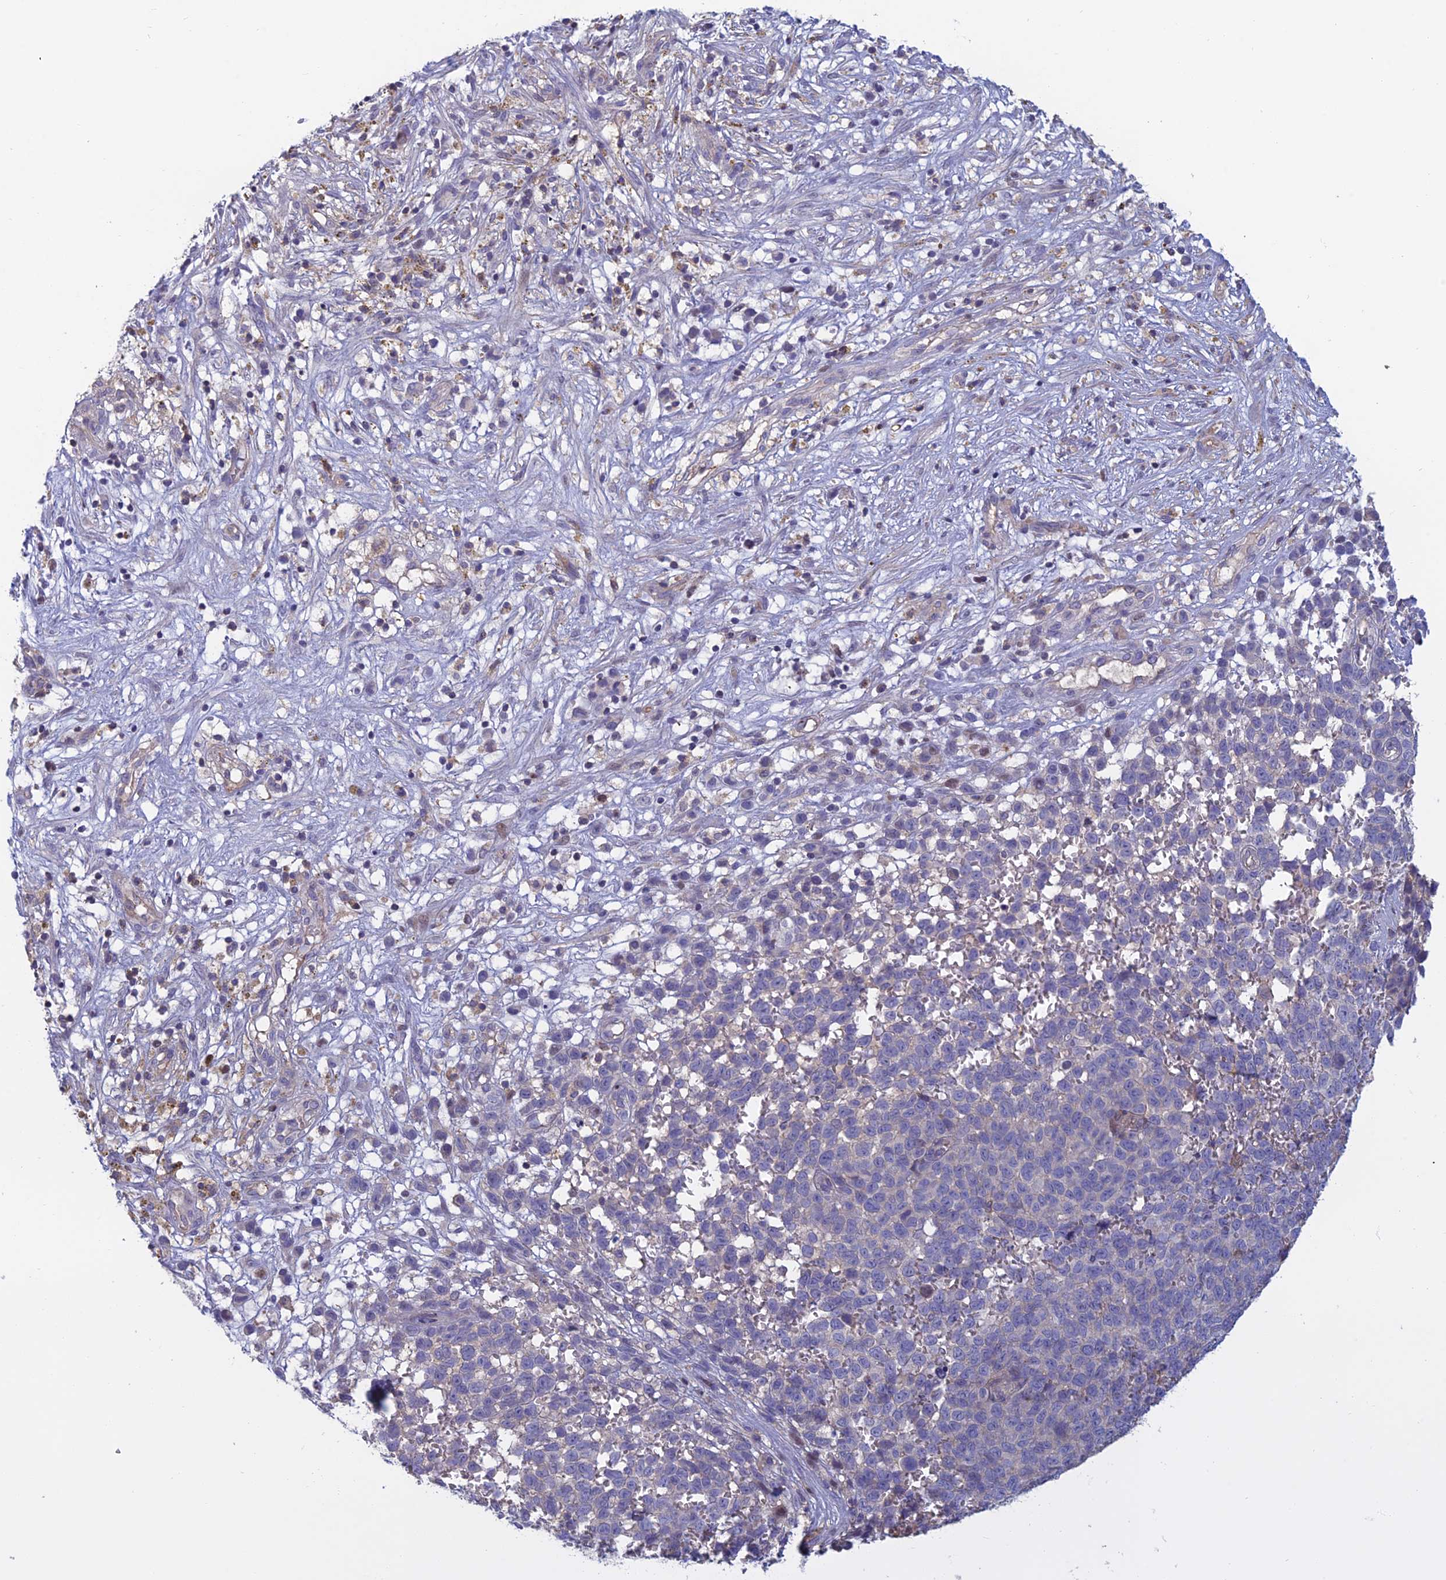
{"staining": {"intensity": "negative", "quantity": "none", "location": "none"}, "tissue": "melanoma", "cell_type": "Tumor cells", "image_type": "cancer", "snomed": [{"axis": "morphology", "description": "Malignant melanoma, NOS"}, {"axis": "topography", "description": "Nose, NOS"}], "caption": "Image shows no protein staining in tumor cells of malignant melanoma tissue.", "gene": "C15orf62", "patient": {"sex": "female", "age": 48}}